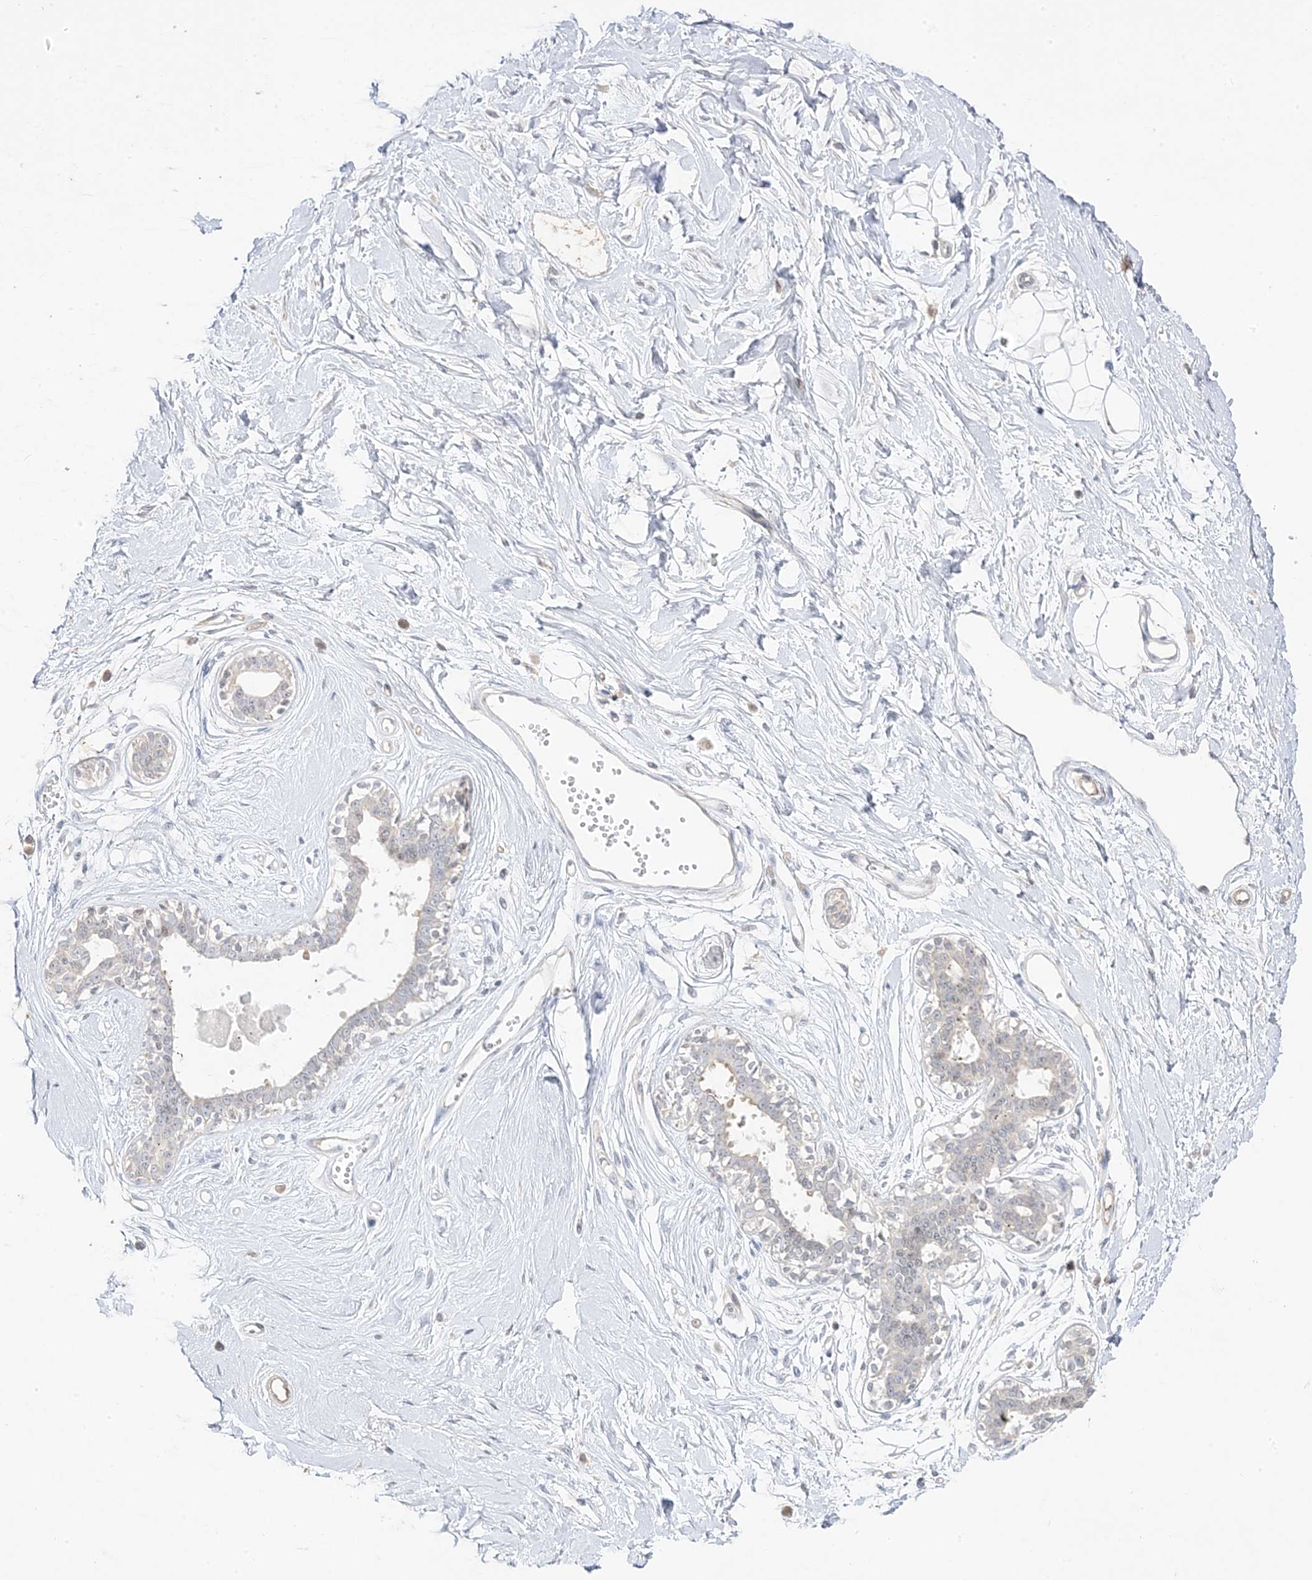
{"staining": {"intensity": "negative", "quantity": "none", "location": "none"}, "tissue": "breast", "cell_type": "Adipocytes", "image_type": "normal", "snomed": [{"axis": "morphology", "description": "Normal tissue, NOS"}, {"axis": "topography", "description": "Breast"}], "caption": "This is a micrograph of immunohistochemistry (IHC) staining of normal breast, which shows no expression in adipocytes.", "gene": "TRANK1", "patient": {"sex": "female", "age": 45}}